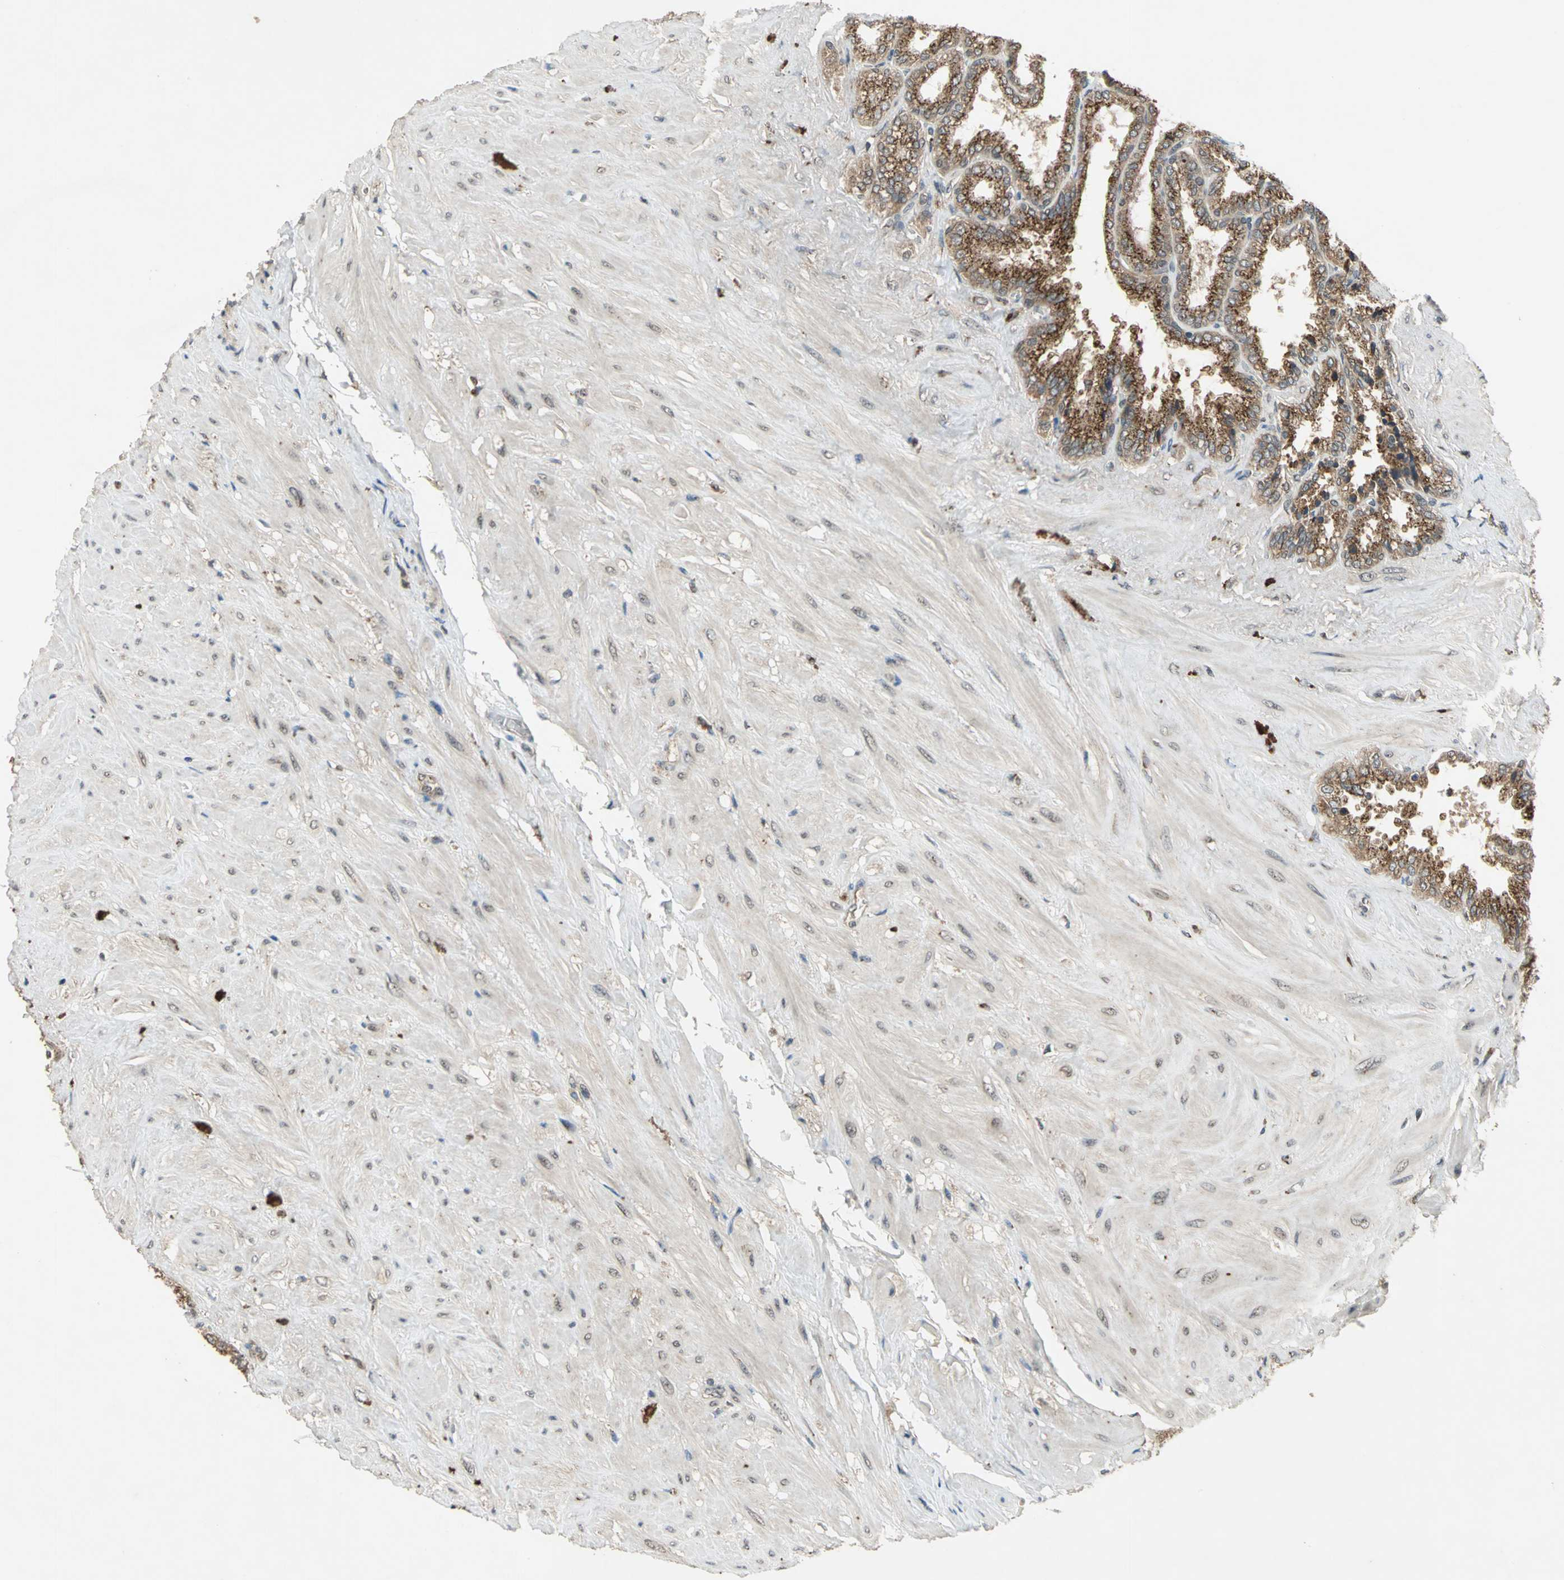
{"staining": {"intensity": "strong", "quantity": ">75%", "location": "cytoplasmic/membranous"}, "tissue": "seminal vesicle", "cell_type": "Glandular cells", "image_type": "normal", "snomed": [{"axis": "morphology", "description": "Normal tissue, NOS"}, {"axis": "topography", "description": "Seminal veicle"}], "caption": "Strong cytoplasmic/membranous protein expression is present in approximately >75% of glandular cells in seminal vesicle.", "gene": "NFKBIE", "patient": {"sex": "male", "age": 46}}